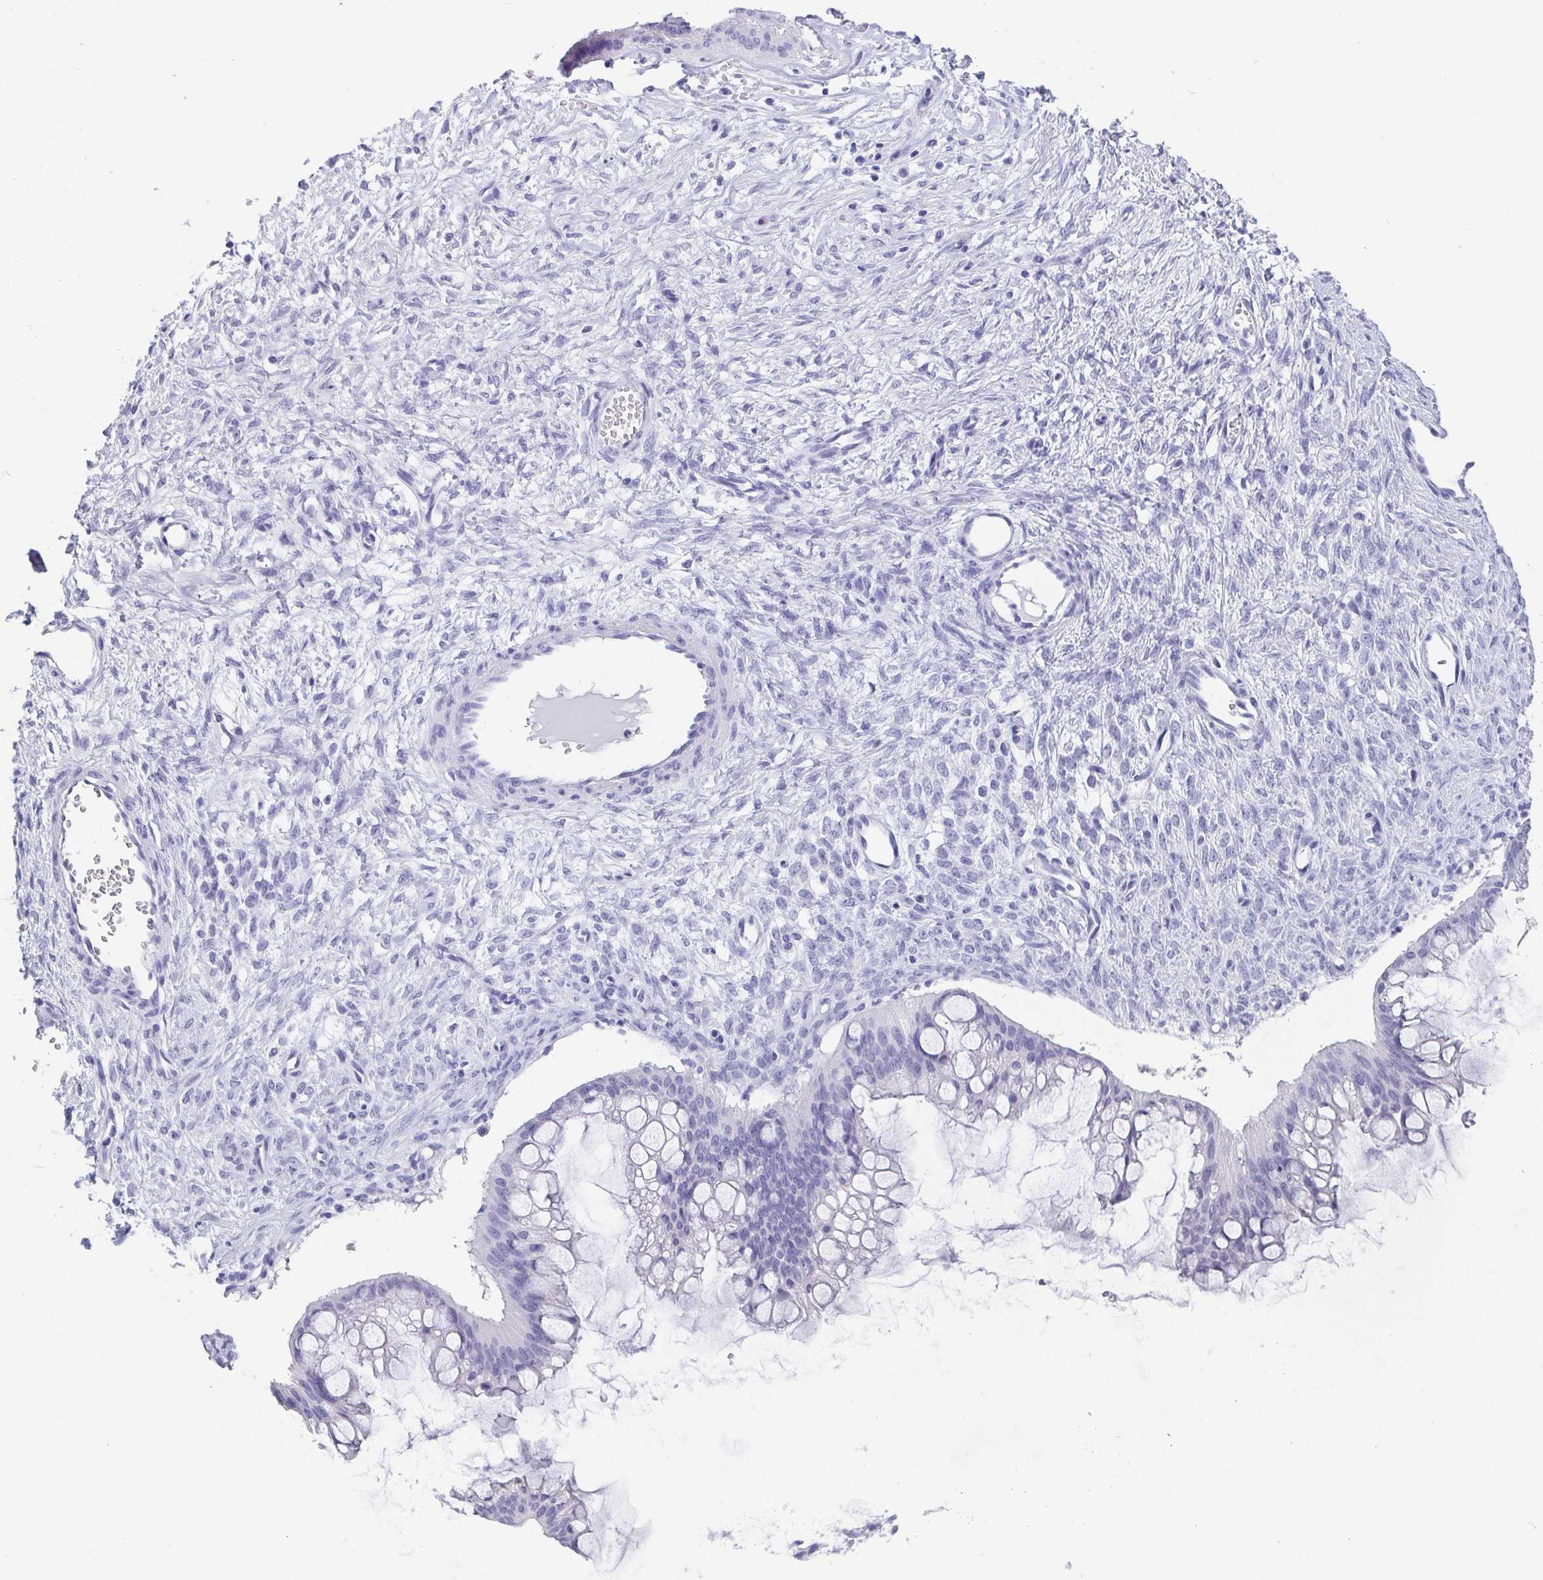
{"staining": {"intensity": "negative", "quantity": "none", "location": "none"}, "tissue": "ovarian cancer", "cell_type": "Tumor cells", "image_type": "cancer", "snomed": [{"axis": "morphology", "description": "Cystadenocarcinoma, mucinous, NOS"}, {"axis": "topography", "description": "Ovary"}], "caption": "Human mucinous cystadenocarcinoma (ovarian) stained for a protein using IHC exhibits no positivity in tumor cells.", "gene": "SCGN", "patient": {"sex": "female", "age": 73}}